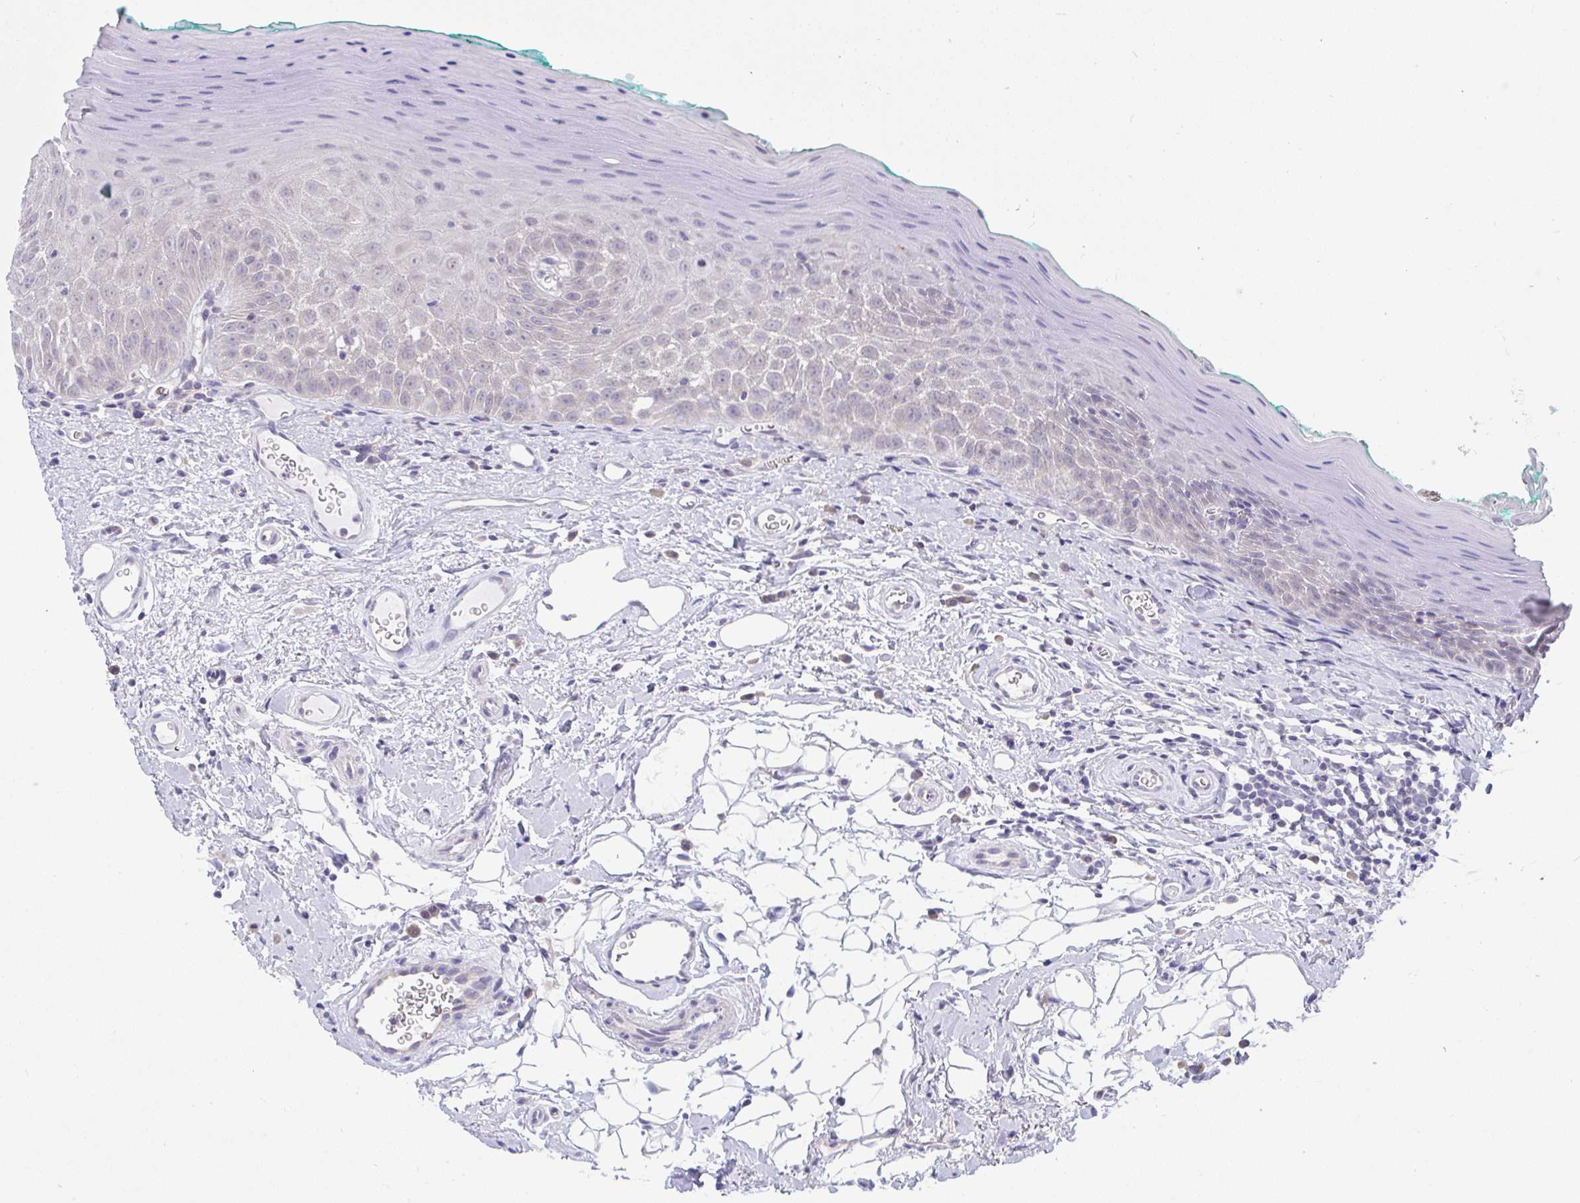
{"staining": {"intensity": "negative", "quantity": "none", "location": "none"}, "tissue": "oral mucosa", "cell_type": "Squamous epithelial cells", "image_type": "normal", "snomed": [{"axis": "morphology", "description": "Normal tissue, NOS"}, {"axis": "topography", "description": "Oral tissue"}, {"axis": "topography", "description": "Tounge, NOS"}], "caption": "This is an immunohistochemistry (IHC) histopathology image of normal oral mucosa. There is no staining in squamous epithelial cells.", "gene": "TMEM41A", "patient": {"sex": "male", "age": 83}}